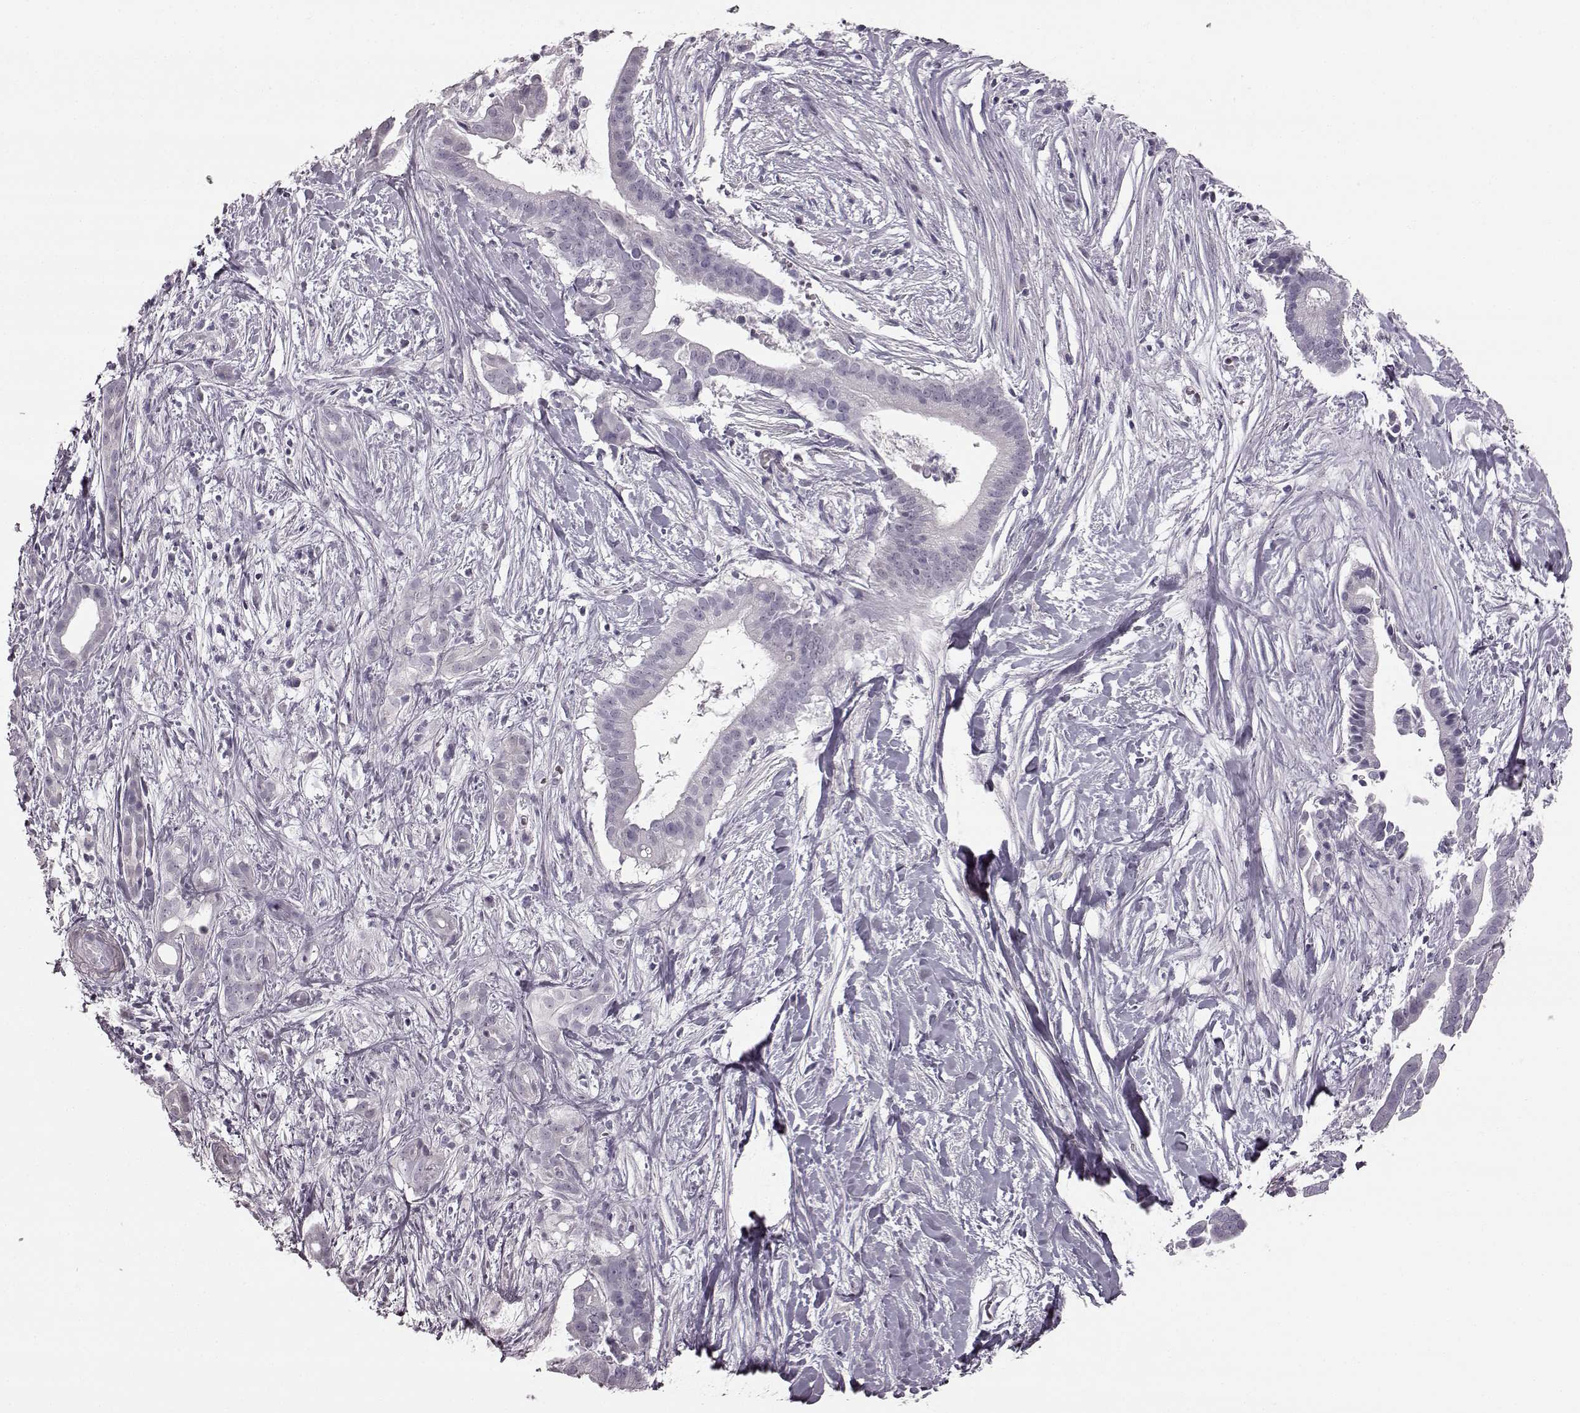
{"staining": {"intensity": "negative", "quantity": "none", "location": "none"}, "tissue": "pancreatic cancer", "cell_type": "Tumor cells", "image_type": "cancer", "snomed": [{"axis": "morphology", "description": "Adenocarcinoma, NOS"}, {"axis": "topography", "description": "Pancreas"}], "caption": "Tumor cells are negative for brown protein staining in pancreatic cancer (adenocarcinoma).", "gene": "ZNF433", "patient": {"sex": "male", "age": 61}}